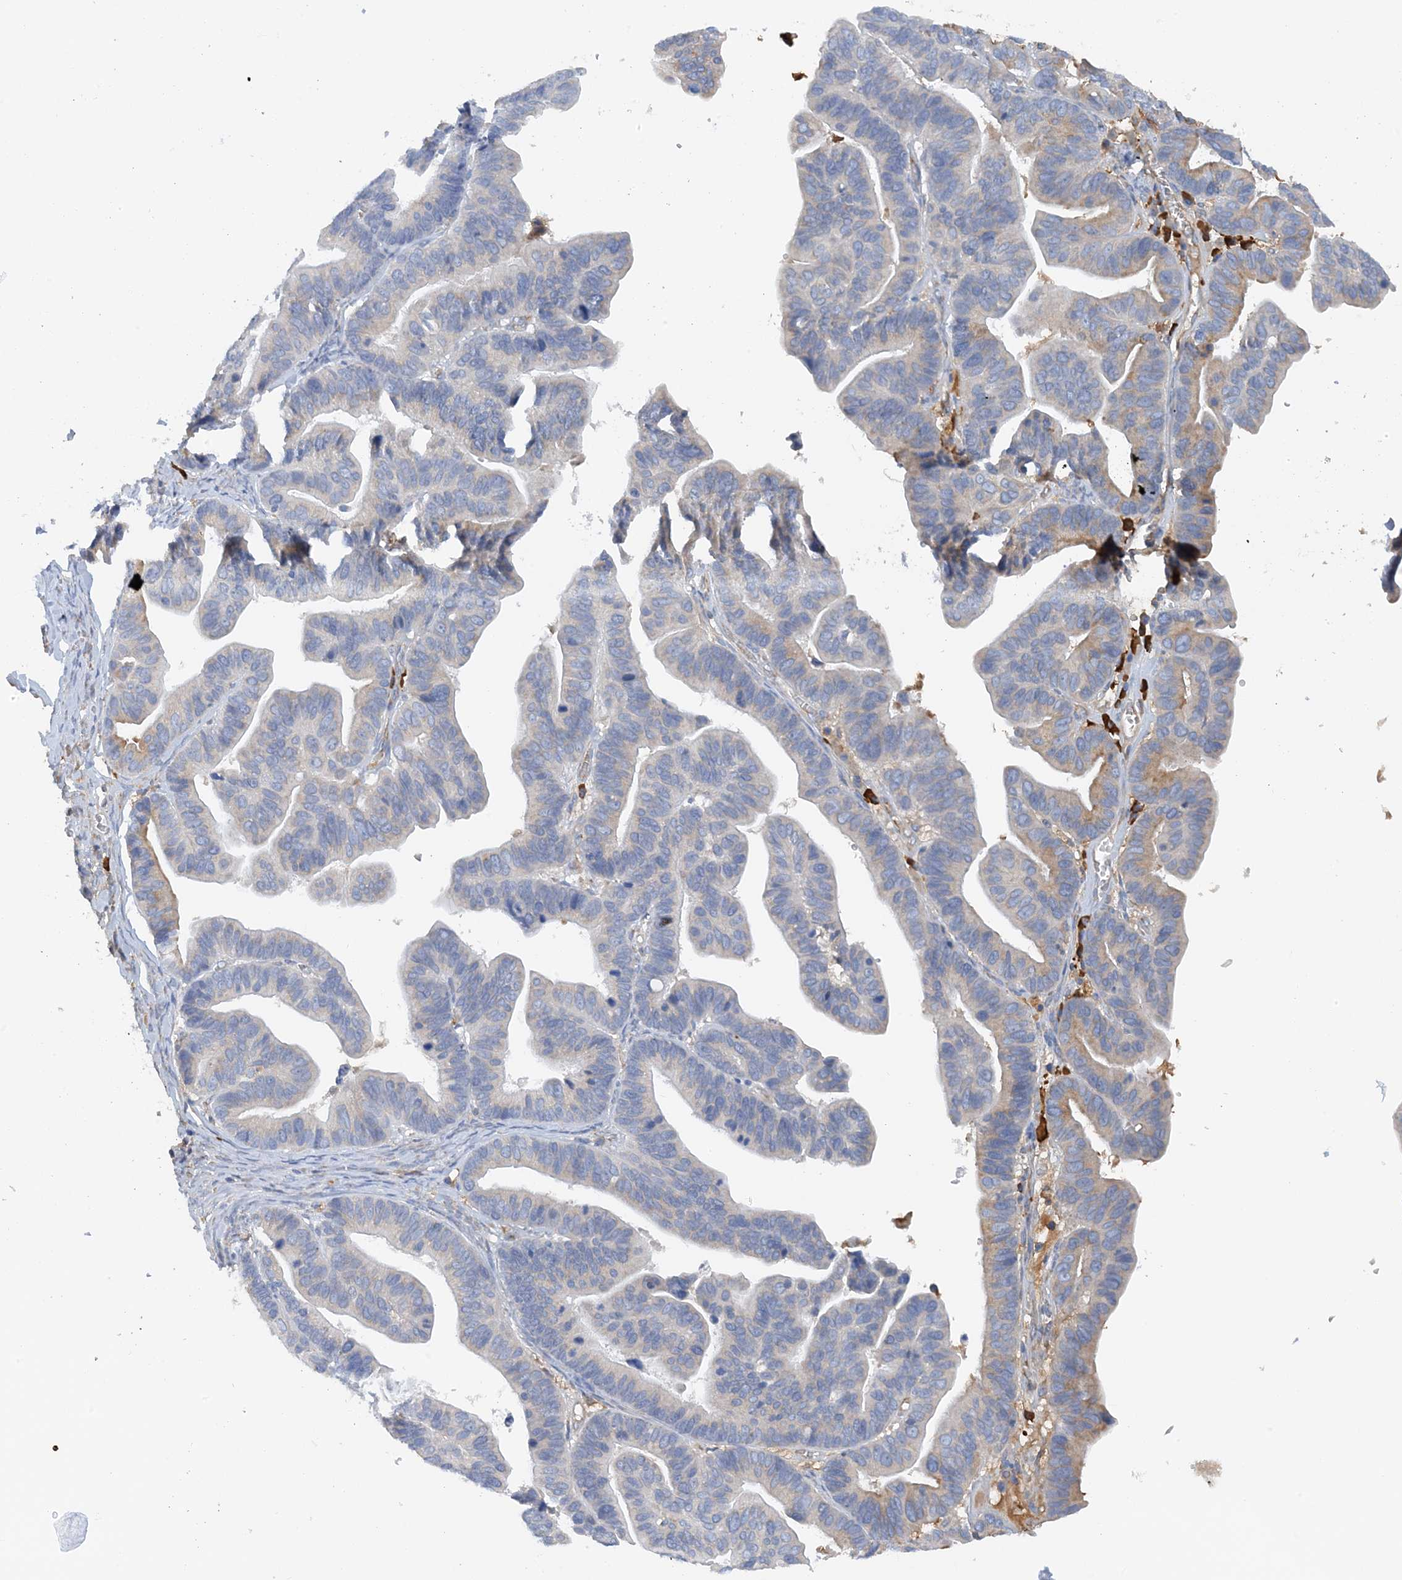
{"staining": {"intensity": "weak", "quantity": "<25%", "location": "cytoplasmic/membranous"}, "tissue": "ovarian cancer", "cell_type": "Tumor cells", "image_type": "cancer", "snomed": [{"axis": "morphology", "description": "Cystadenocarcinoma, serous, NOS"}, {"axis": "topography", "description": "Ovary"}], "caption": "Protein analysis of ovarian serous cystadenocarcinoma exhibits no significant expression in tumor cells.", "gene": "SLC5A11", "patient": {"sex": "female", "age": 56}}